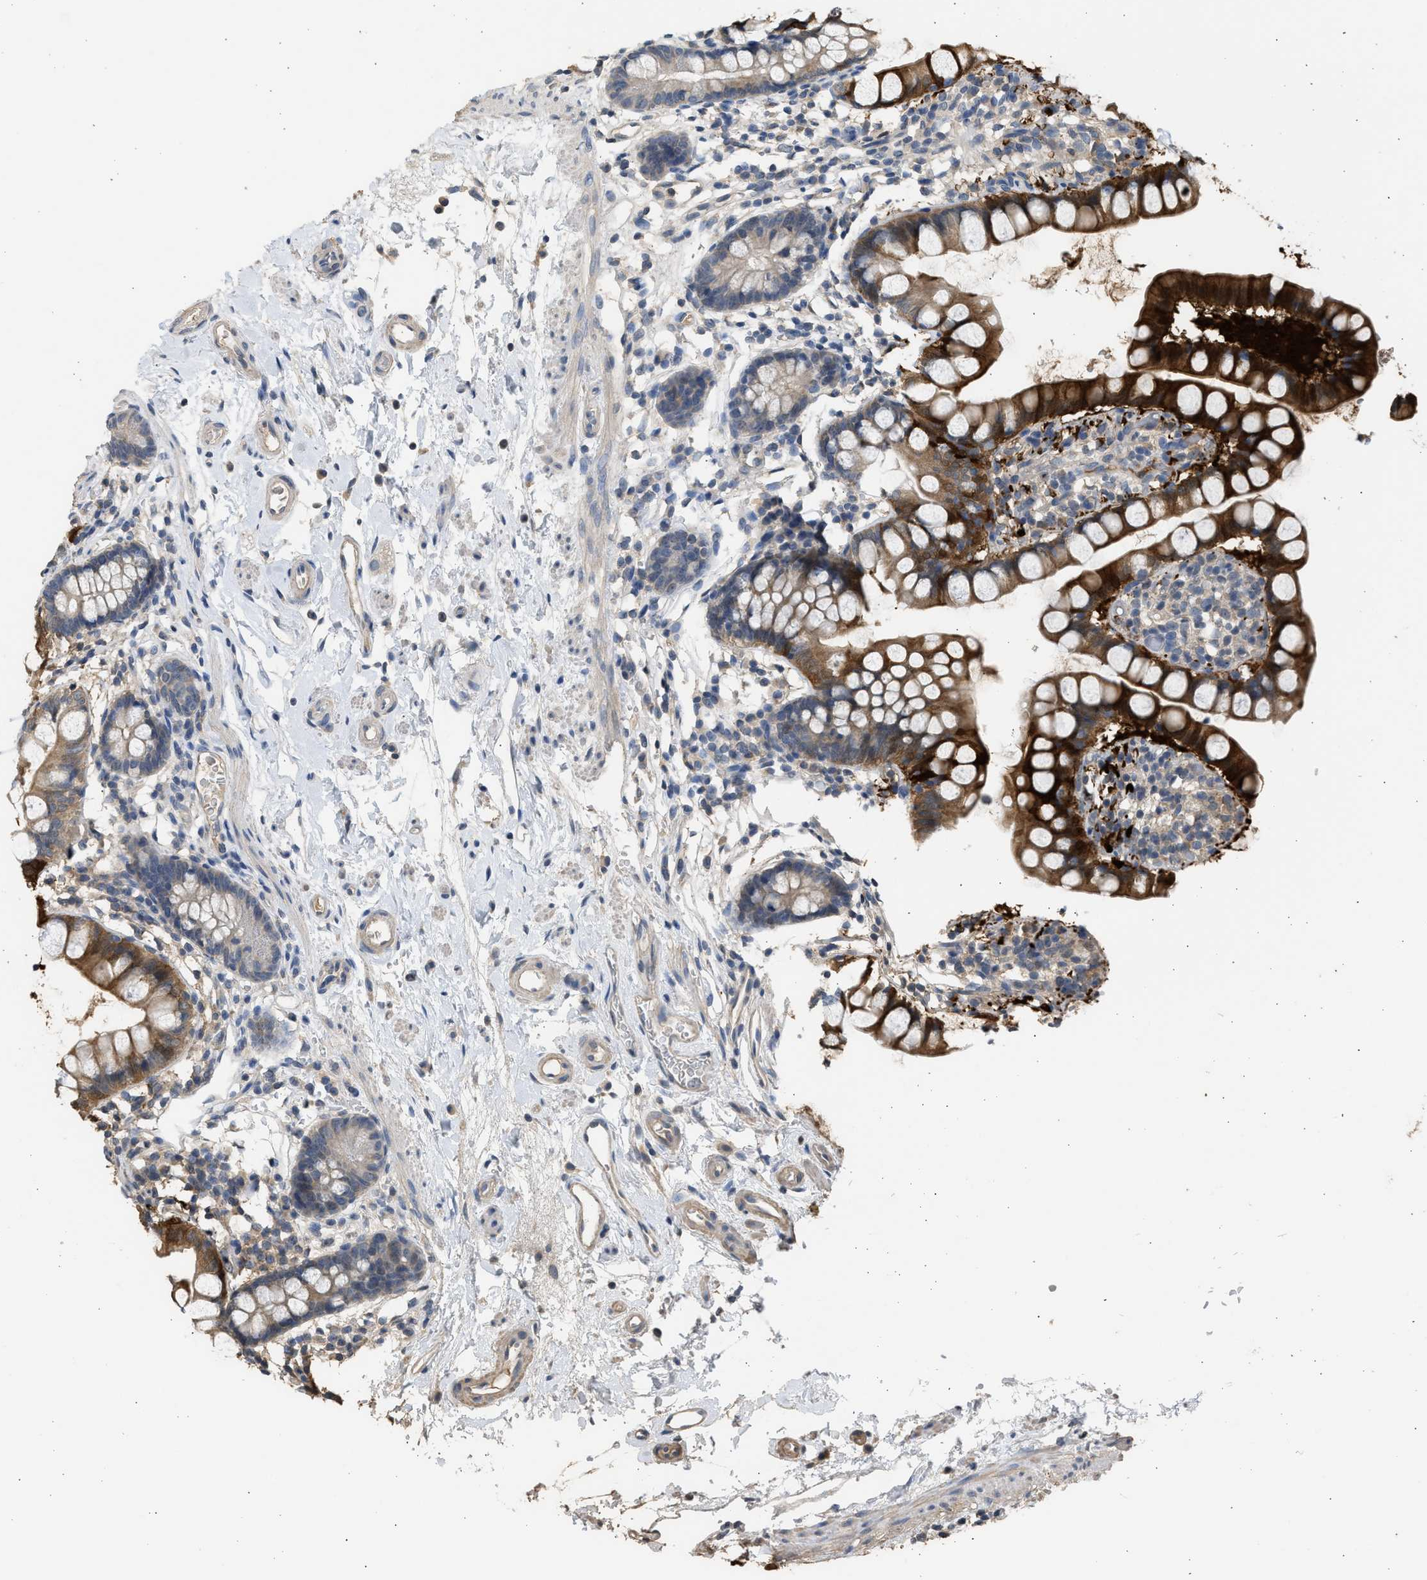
{"staining": {"intensity": "strong", "quantity": ">75%", "location": "cytoplasmic/membranous"}, "tissue": "small intestine", "cell_type": "Glandular cells", "image_type": "normal", "snomed": [{"axis": "morphology", "description": "Normal tissue, NOS"}, {"axis": "topography", "description": "Small intestine"}], "caption": "Small intestine was stained to show a protein in brown. There is high levels of strong cytoplasmic/membranous staining in about >75% of glandular cells. Immunohistochemistry (ihc) stains the protein of interest in brown and the nuclei are stained blue.", "gene": "SULT2A1", "patient": {"sex": "female", "age": 84}}